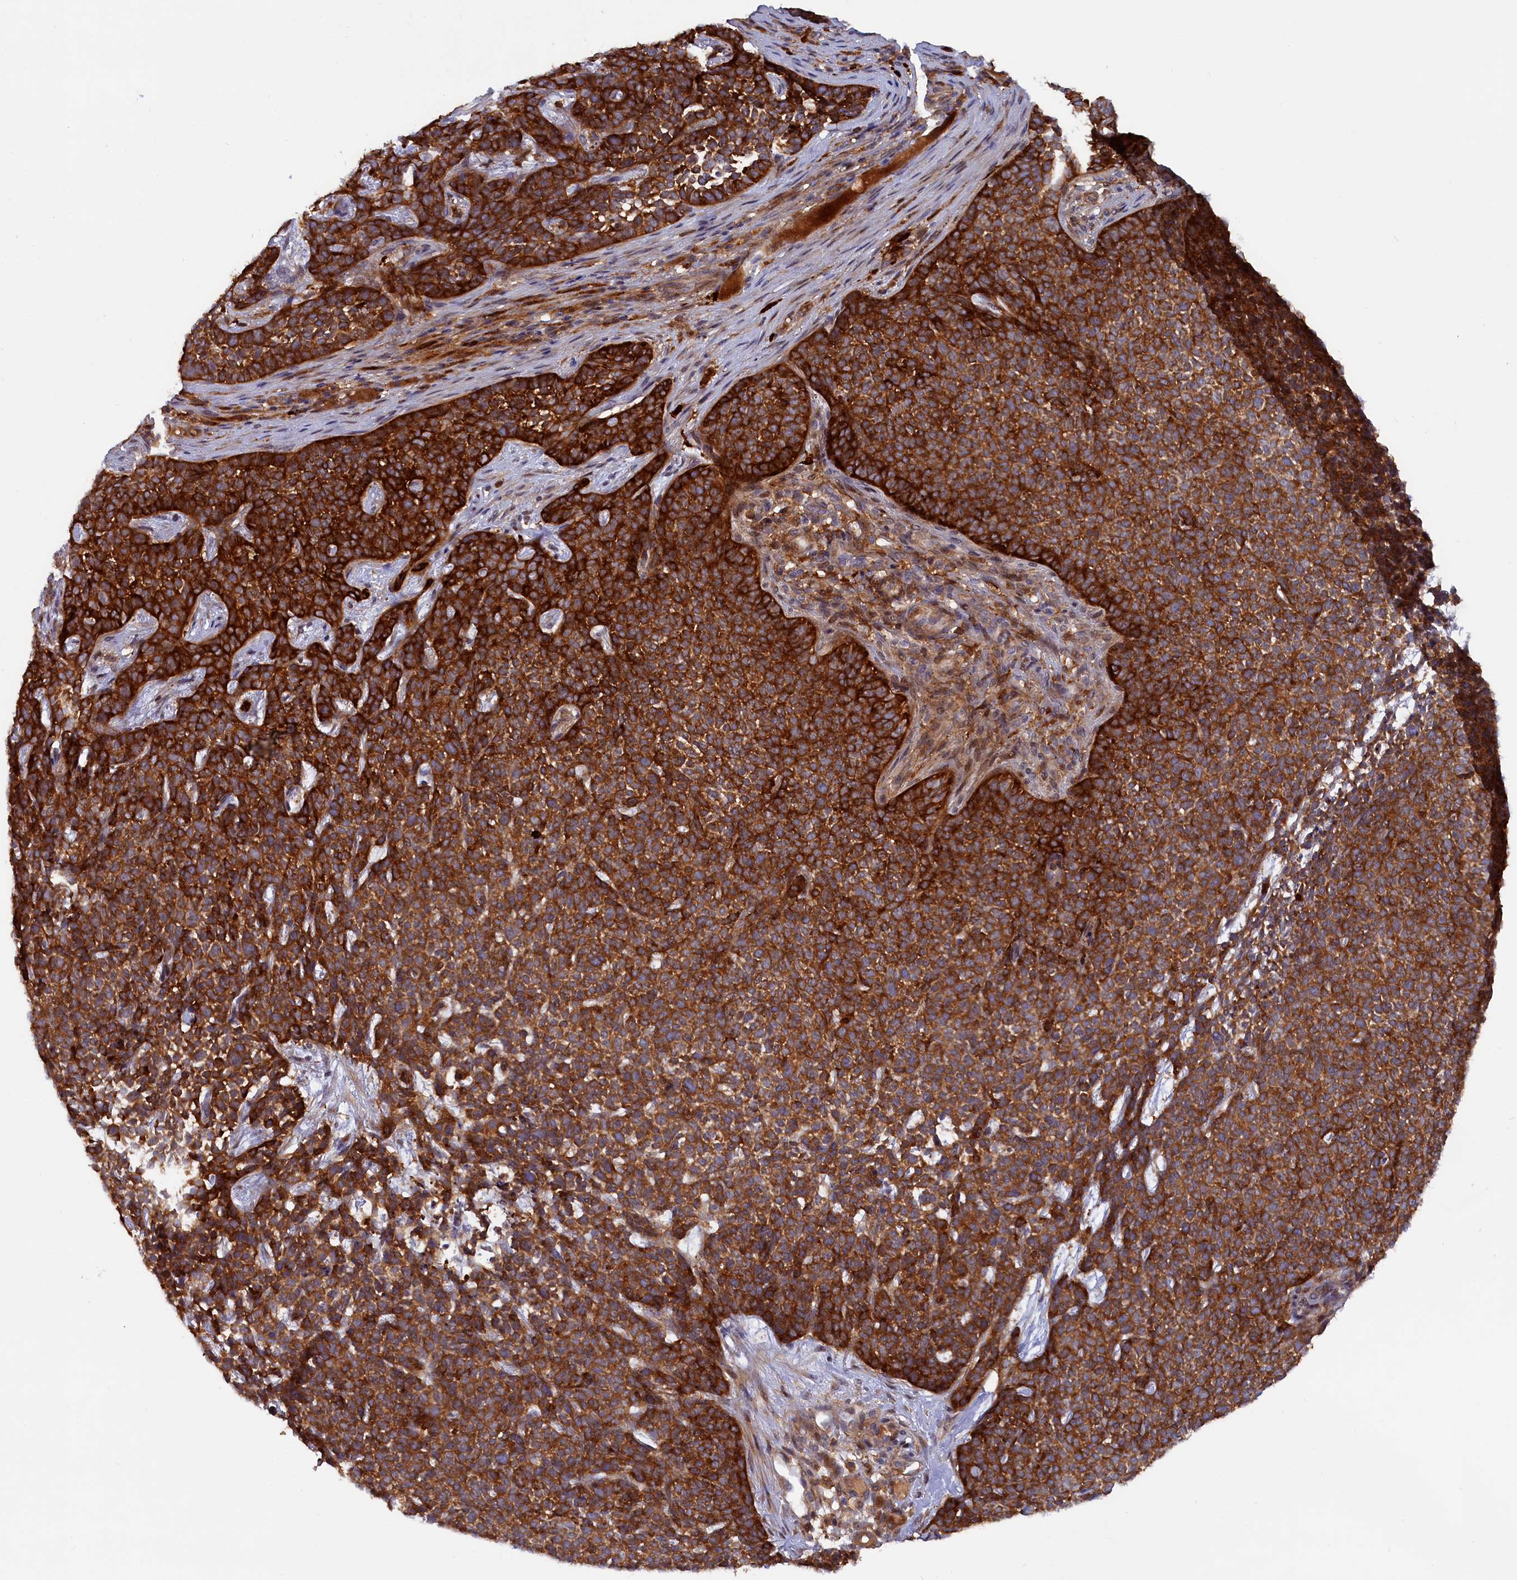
{"staining": {"intensity": "strong", "quantity": ">75%", "location": "cytoplasmic/membranous"}, "tissue": "skin cancer", "cell_type": "Tumor cells", "image_type": "cancer", "snomed": [{"axis": "morphology", "description": "Basal cell carcinoma"}, {"axis": "topography", "description": "Skin"}], "caption": "A histopathology image of human skin cancer stained for a protein shows strong cytoplasmic/membranous brown staining in tumor cells.", "gene": "FERMT1", "patient": {"sex": "female", "age": 84}}